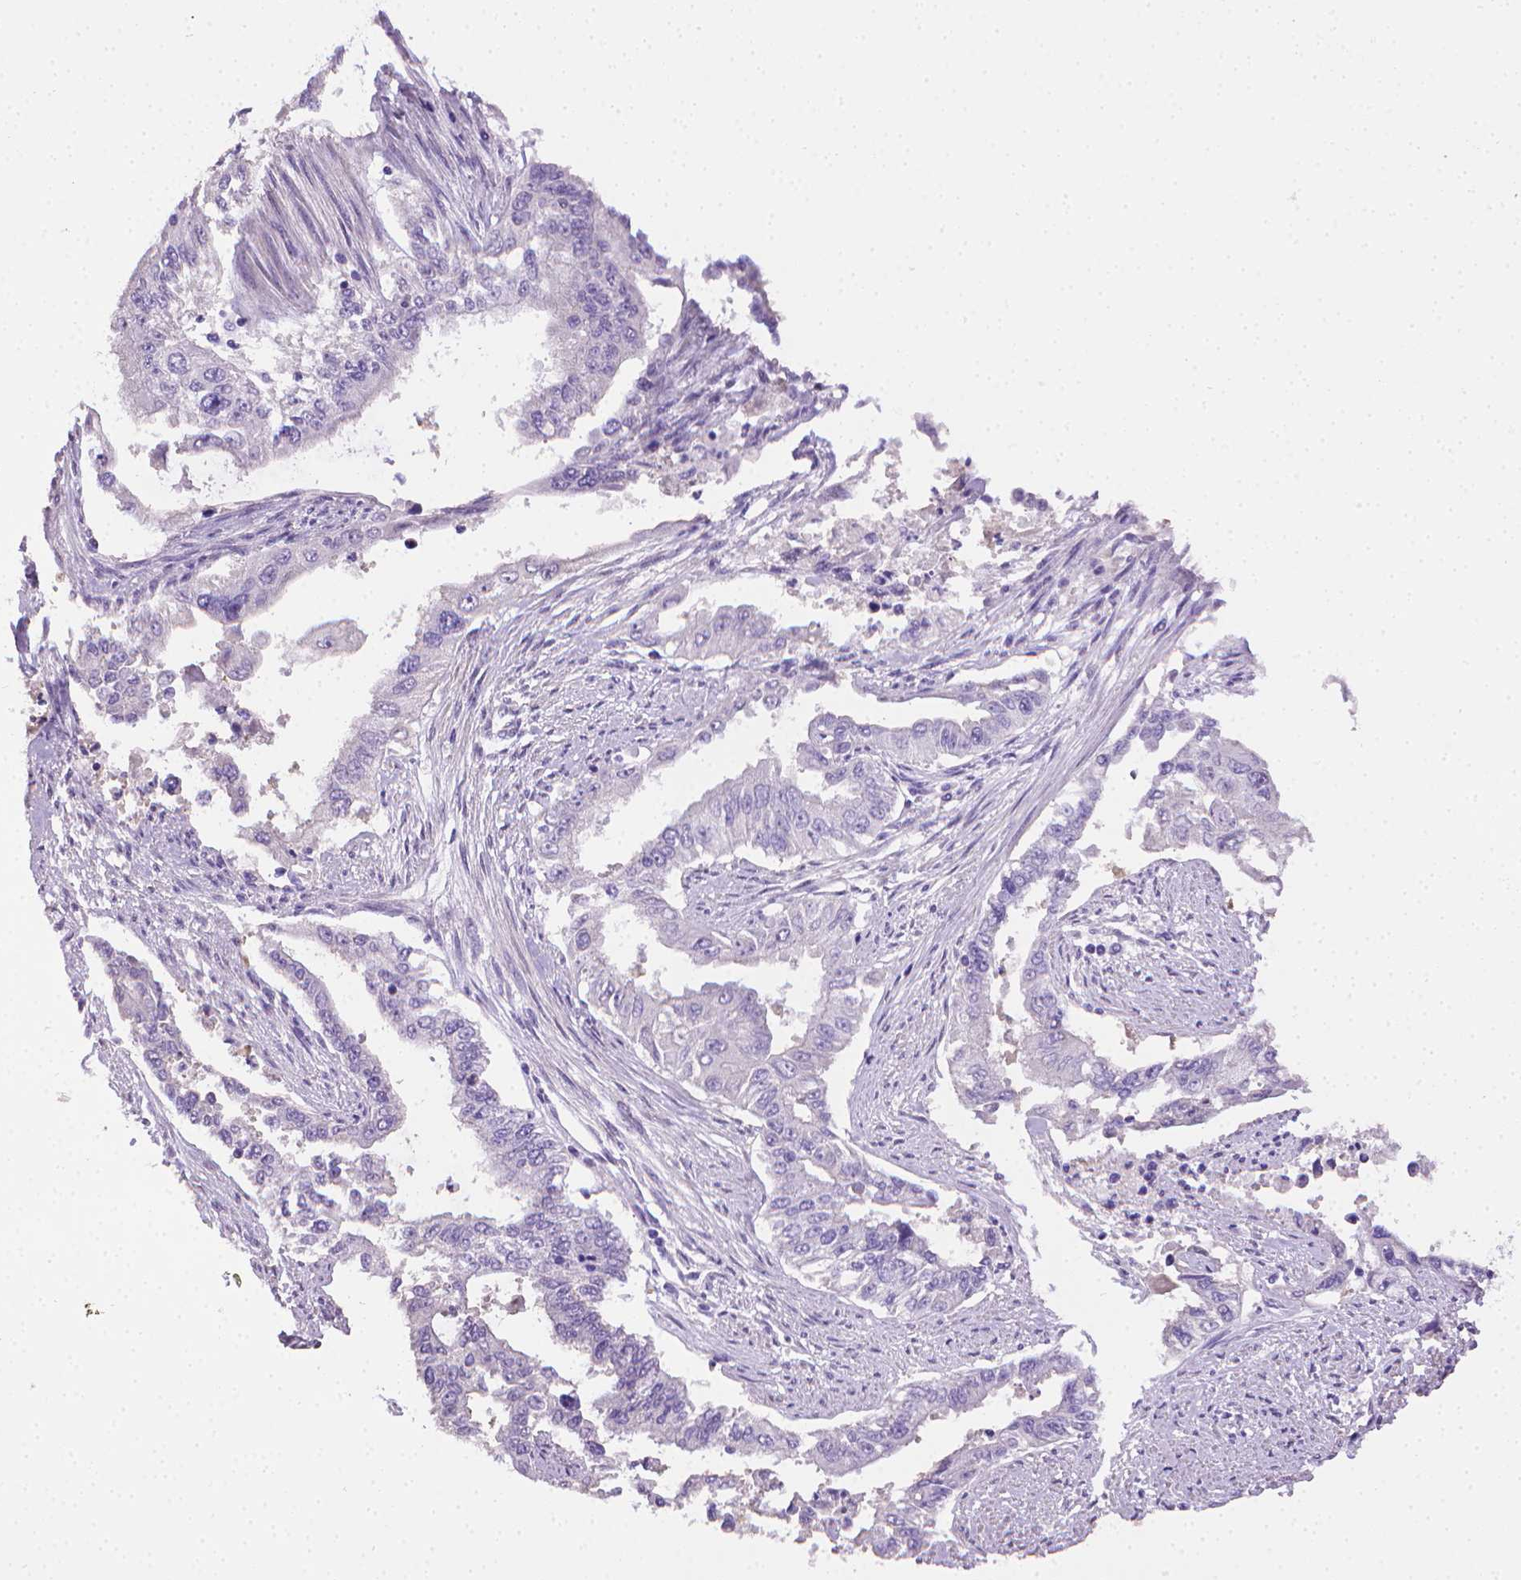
{"staining": {"intensity": "negative", "quantity": "none", "location": "none"}, "tissue": "endometrial cancer", "cell_type": "Tumor cells", "image_type": "cancer", "snomed": [{"axis": "morphology", "description": "Adenocarcinoma, NOS"}, {"axis": "topography", "description": "Uterus"}], "caption": "DAB immunohistochemical staining of adenocarcinoma (endometrial) exhibits no significant expression in tumor cells.", "gene": "PNMA2", "patient": {"sex": "female", "age": 59}}